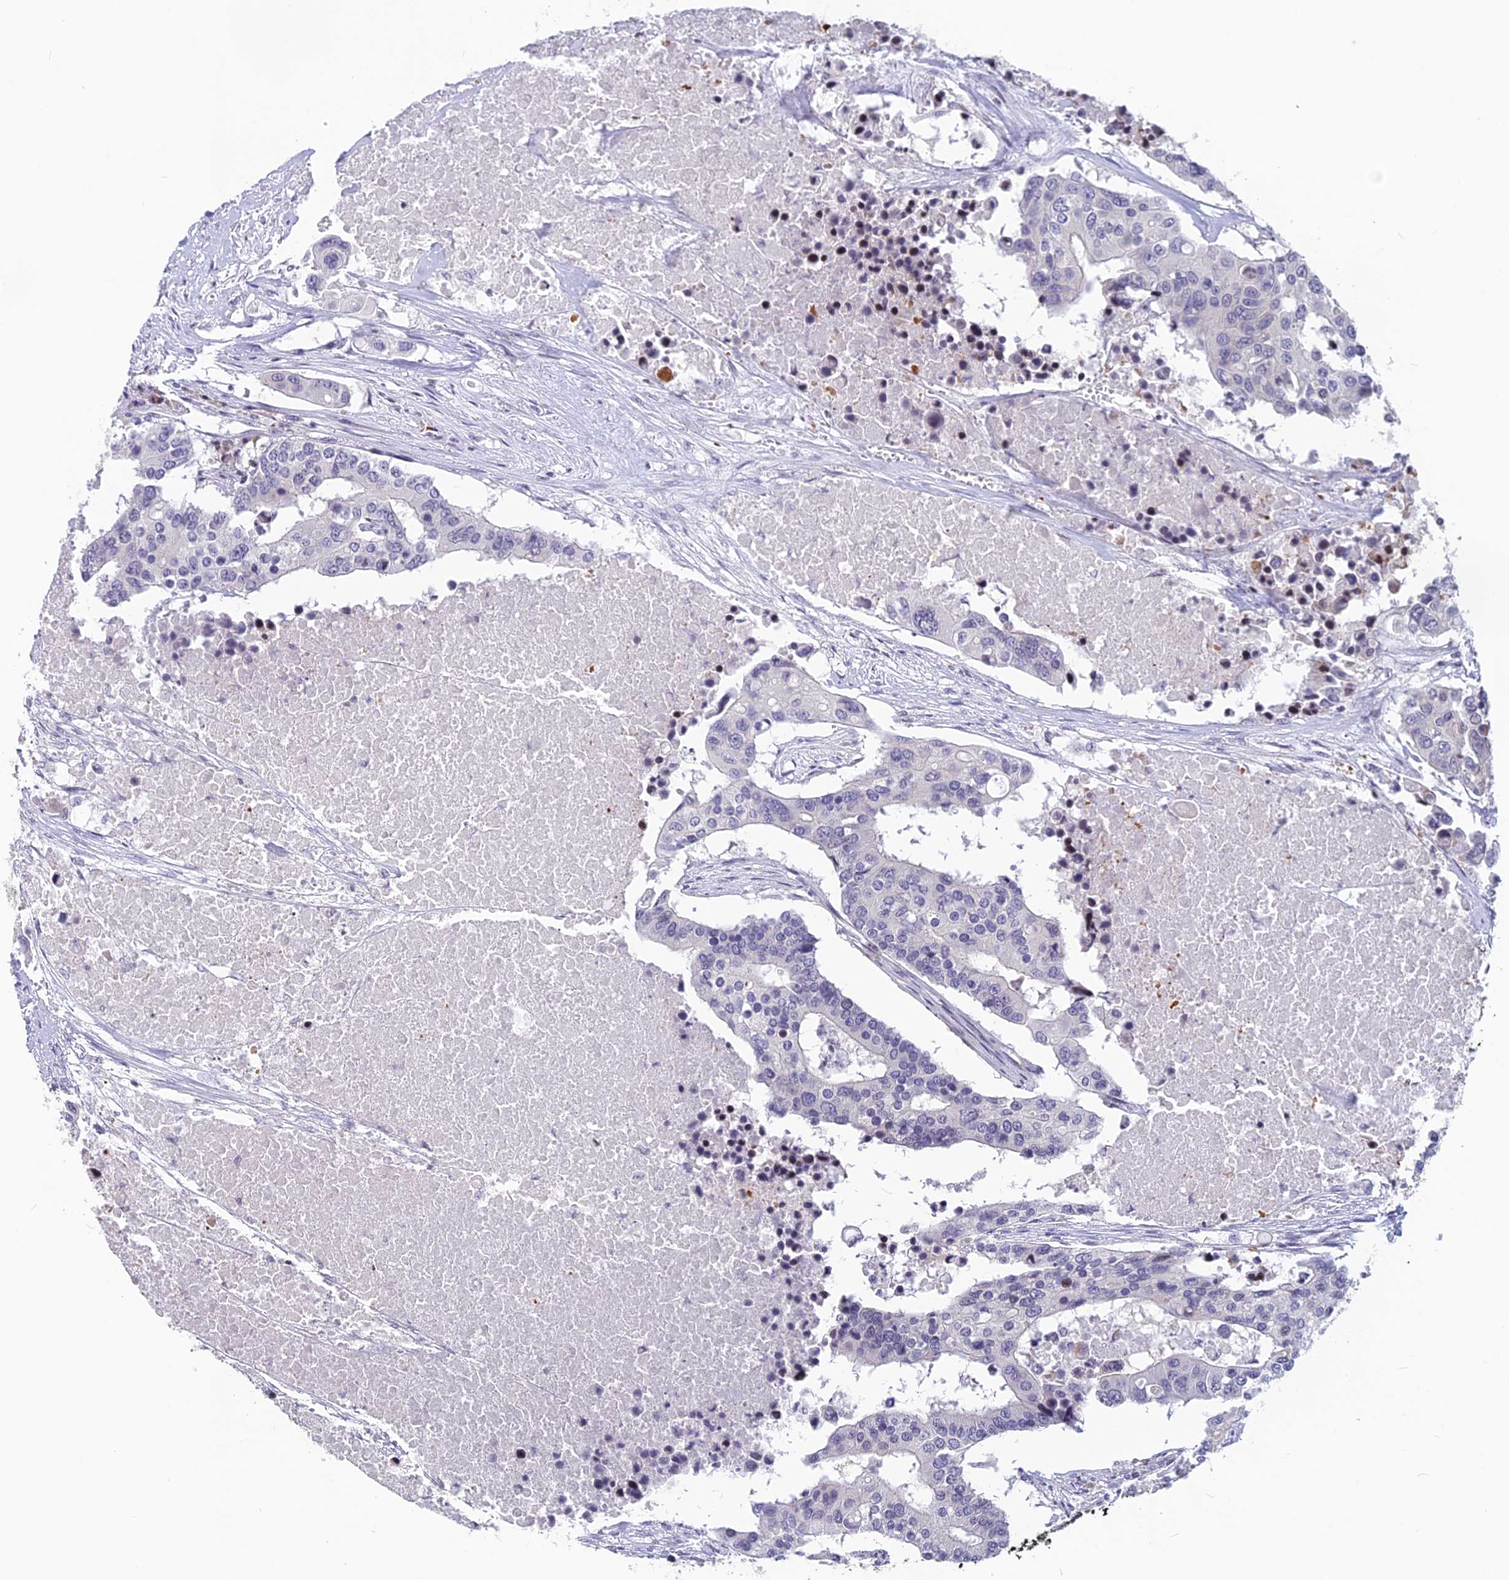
{"staining": {"intensity": "negative", "quantity": "none", "location": "none"}, "tissue": "colorectal cancer", "cell_type": "Tumor cells", "image_type": "cancer", "snomed": [{"axis": "morphology", "description": "Adenocarcinoma, NOS"}, {"axis": "topography", "description": "Colon"}], "caption": "The micrograph shows no significant positivity in tumor cells of colorectal adenocarcinoma.", "gene": "TMEM134", "patient": {"sex": "male", "age": 77}}